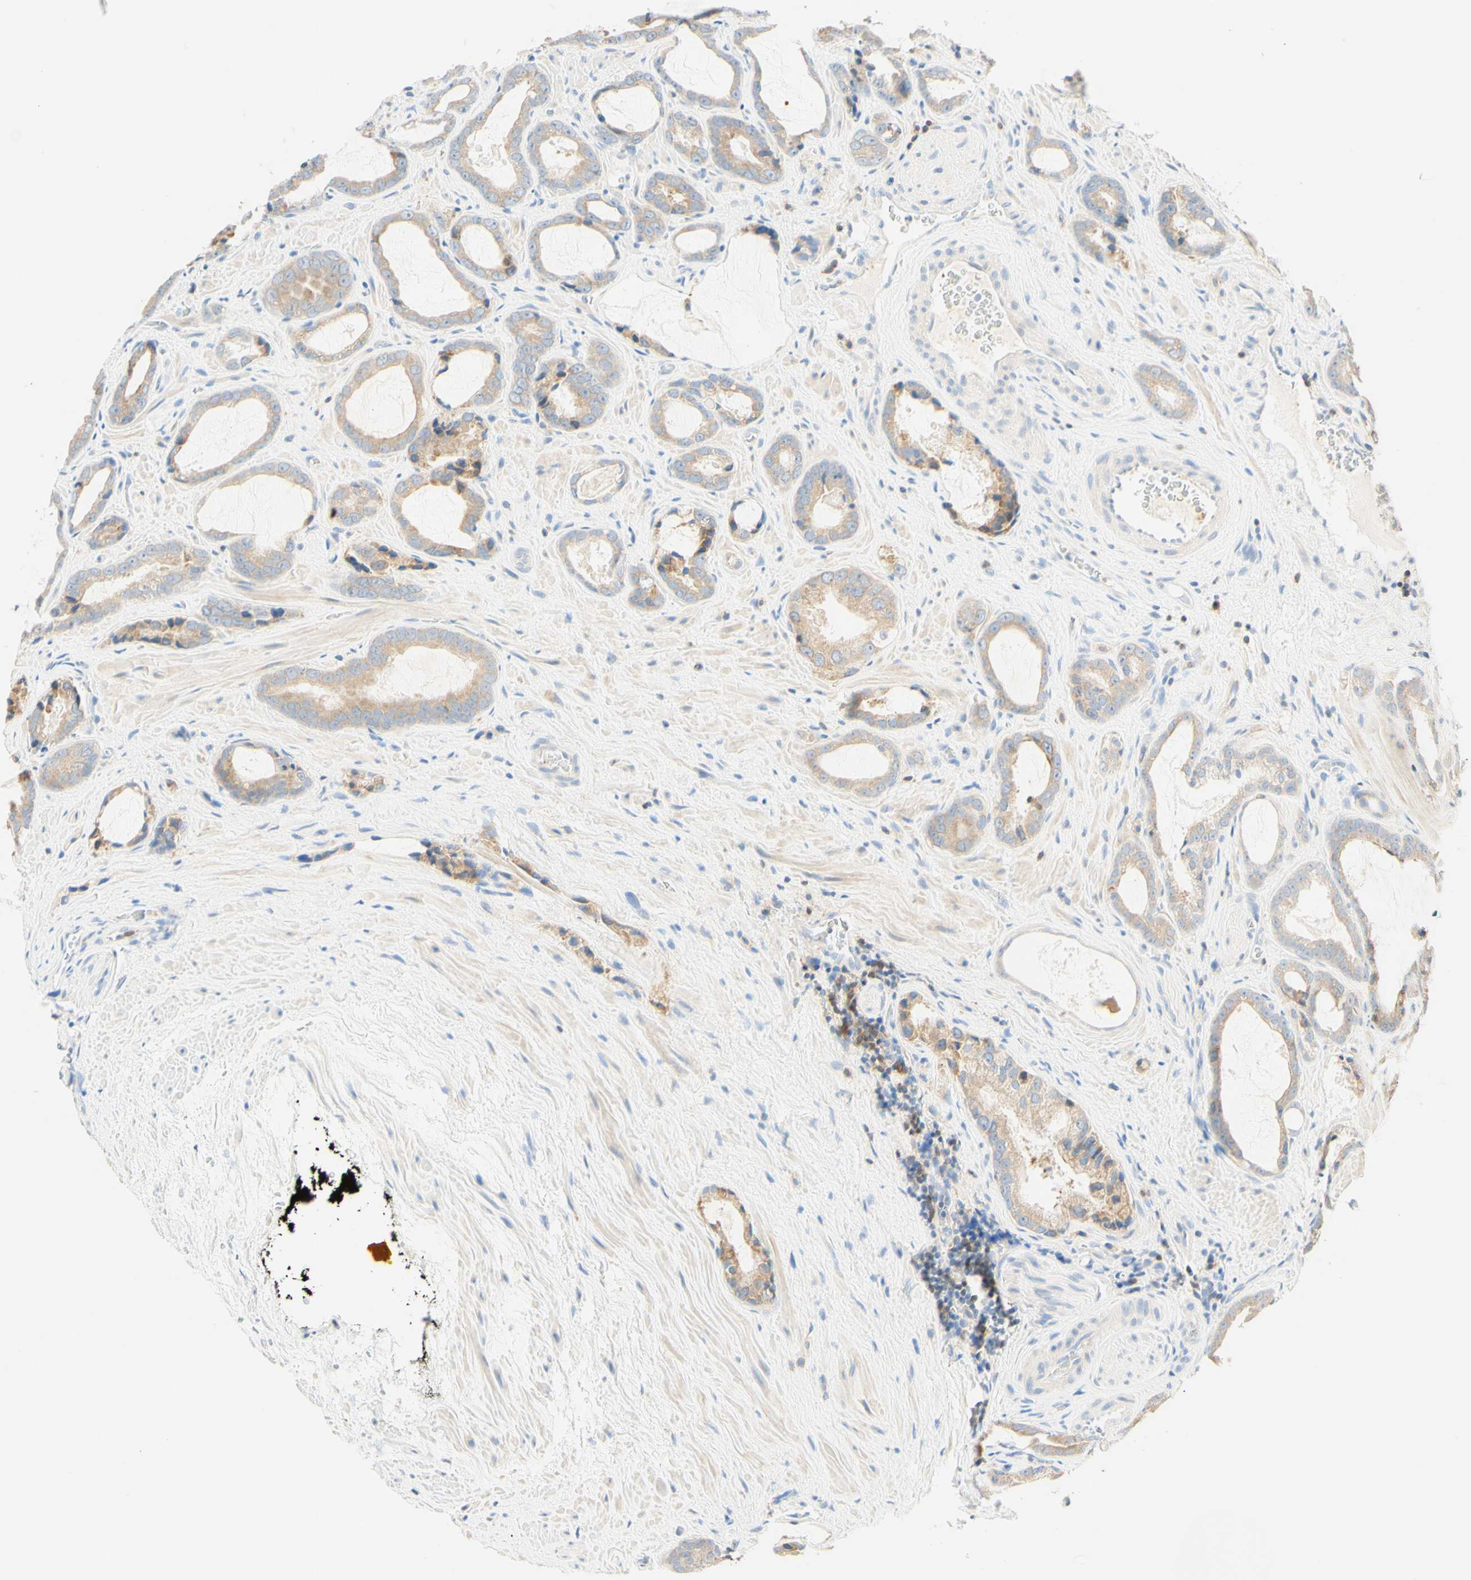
{"staining": {"intensity": "weak", "quantity": ">75%", "location": "cytoplasmic/membranous"}, "tissue": "prostate cancer", "cell_type": "Tumor cells", "image_type": "cancer", "snomed": [{"axis": "morphology", "description": "Adenocarcinoma, Low grade"}, {"axis": "topography", "description": "Prostate"}], "caption": "Weak cytoplasmic/membranous protein staining is appreciated in about >75% of tumor cells in prostate low-grade adenocarcinoma.", "gene": "LAT", "patient": {"sex": "male", "age": 60}}